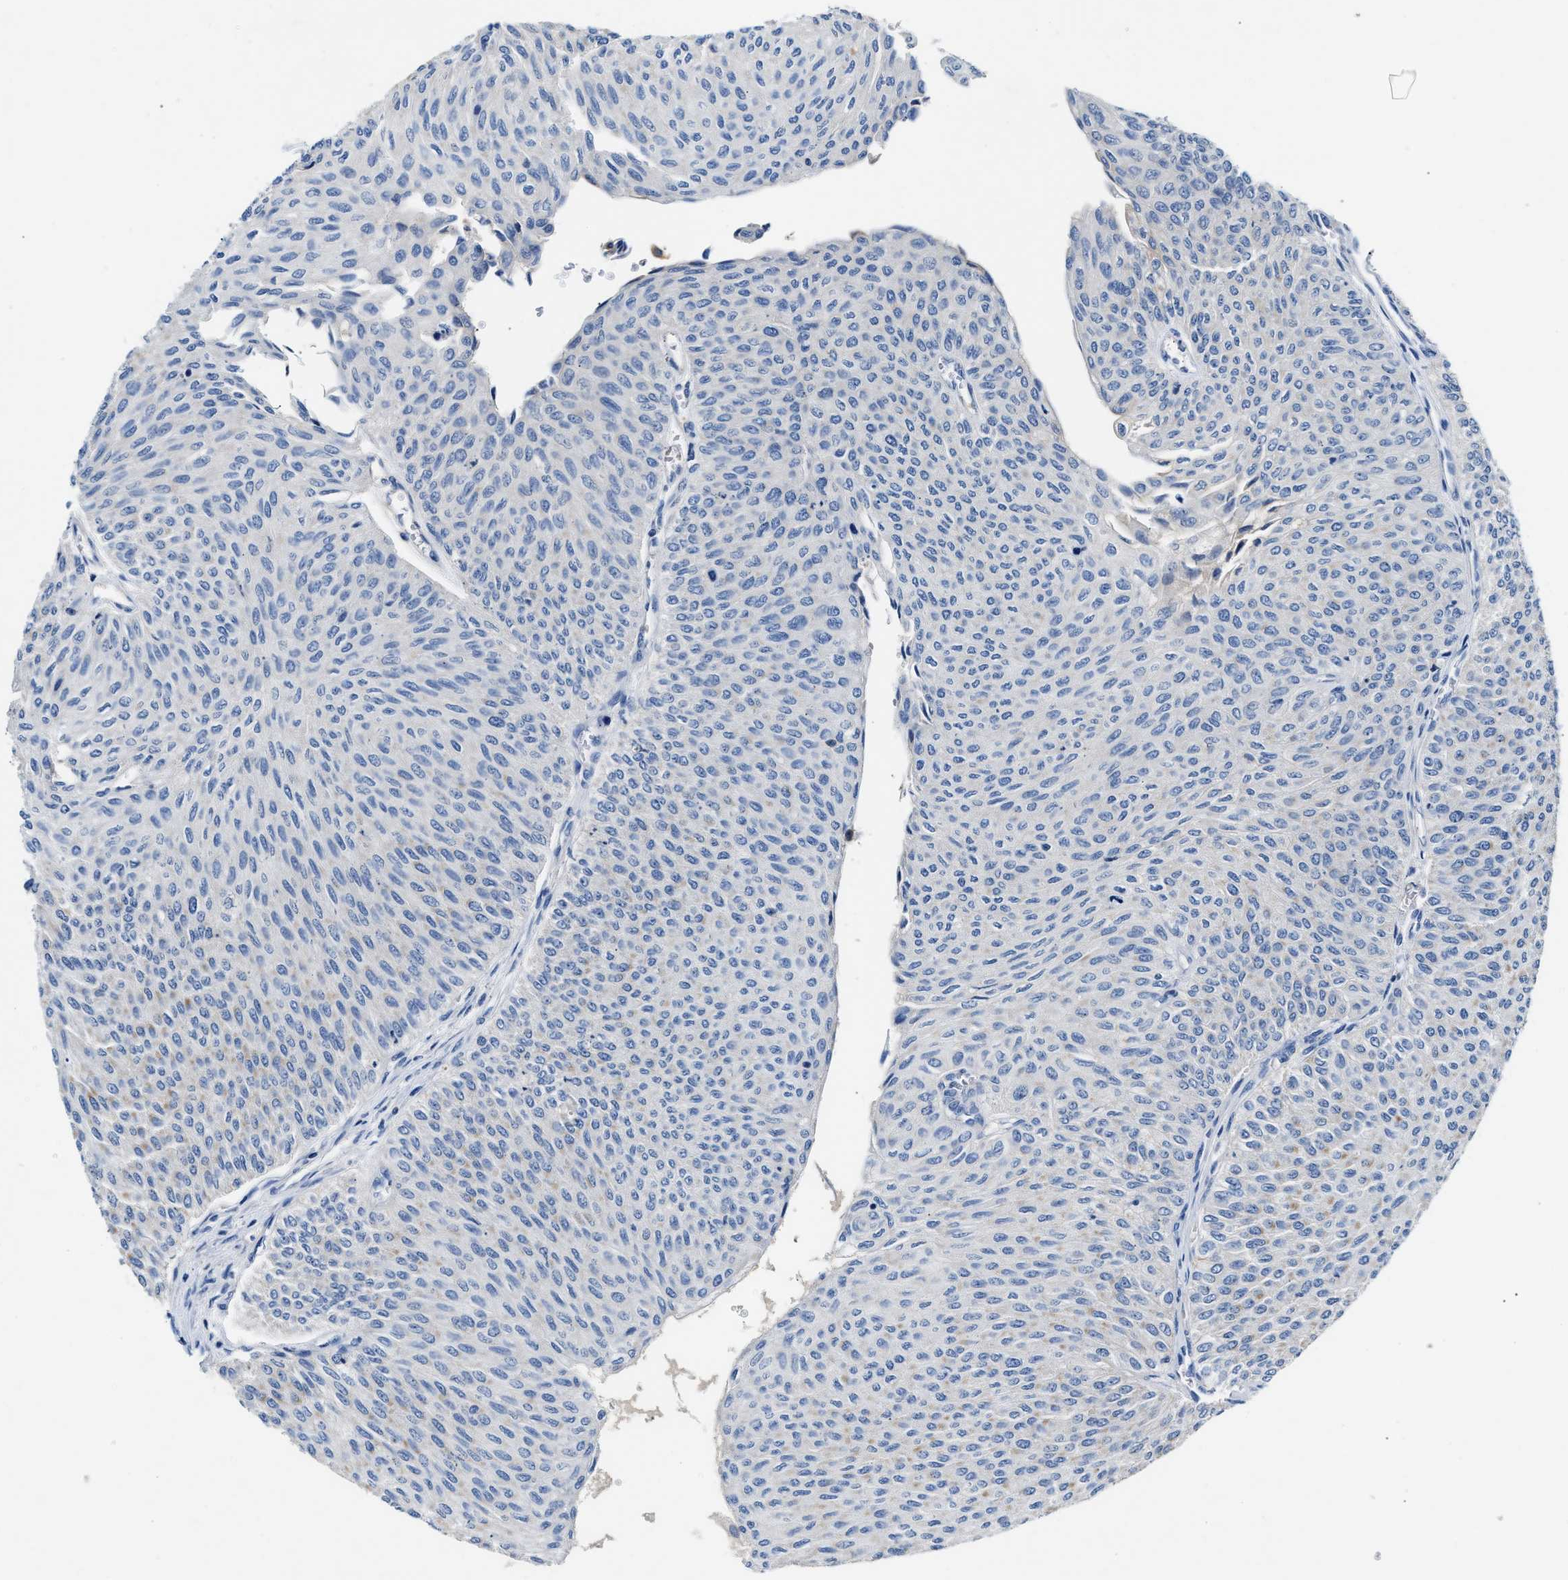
{"staining": {"intensity": "negative", "quantity": "none", "location": "none"}, "tissue": "urothelial cancer", "cell_type": "Tumor cells", "image_type": "cancer", "snomed": [{"axis": "morphology", "description": "Urothelial carcinoma, Low grade"}, {"axis": "topography", "description": "Urinary bladder"}], "caption": "High power microscopy histopathology image of an immunohistochemistry (IHC) image of urothelial cancer, revealing no significant staining in tumor cells.", "gene": "TUT7", "patient": {"sex": "male", "age": 78}}